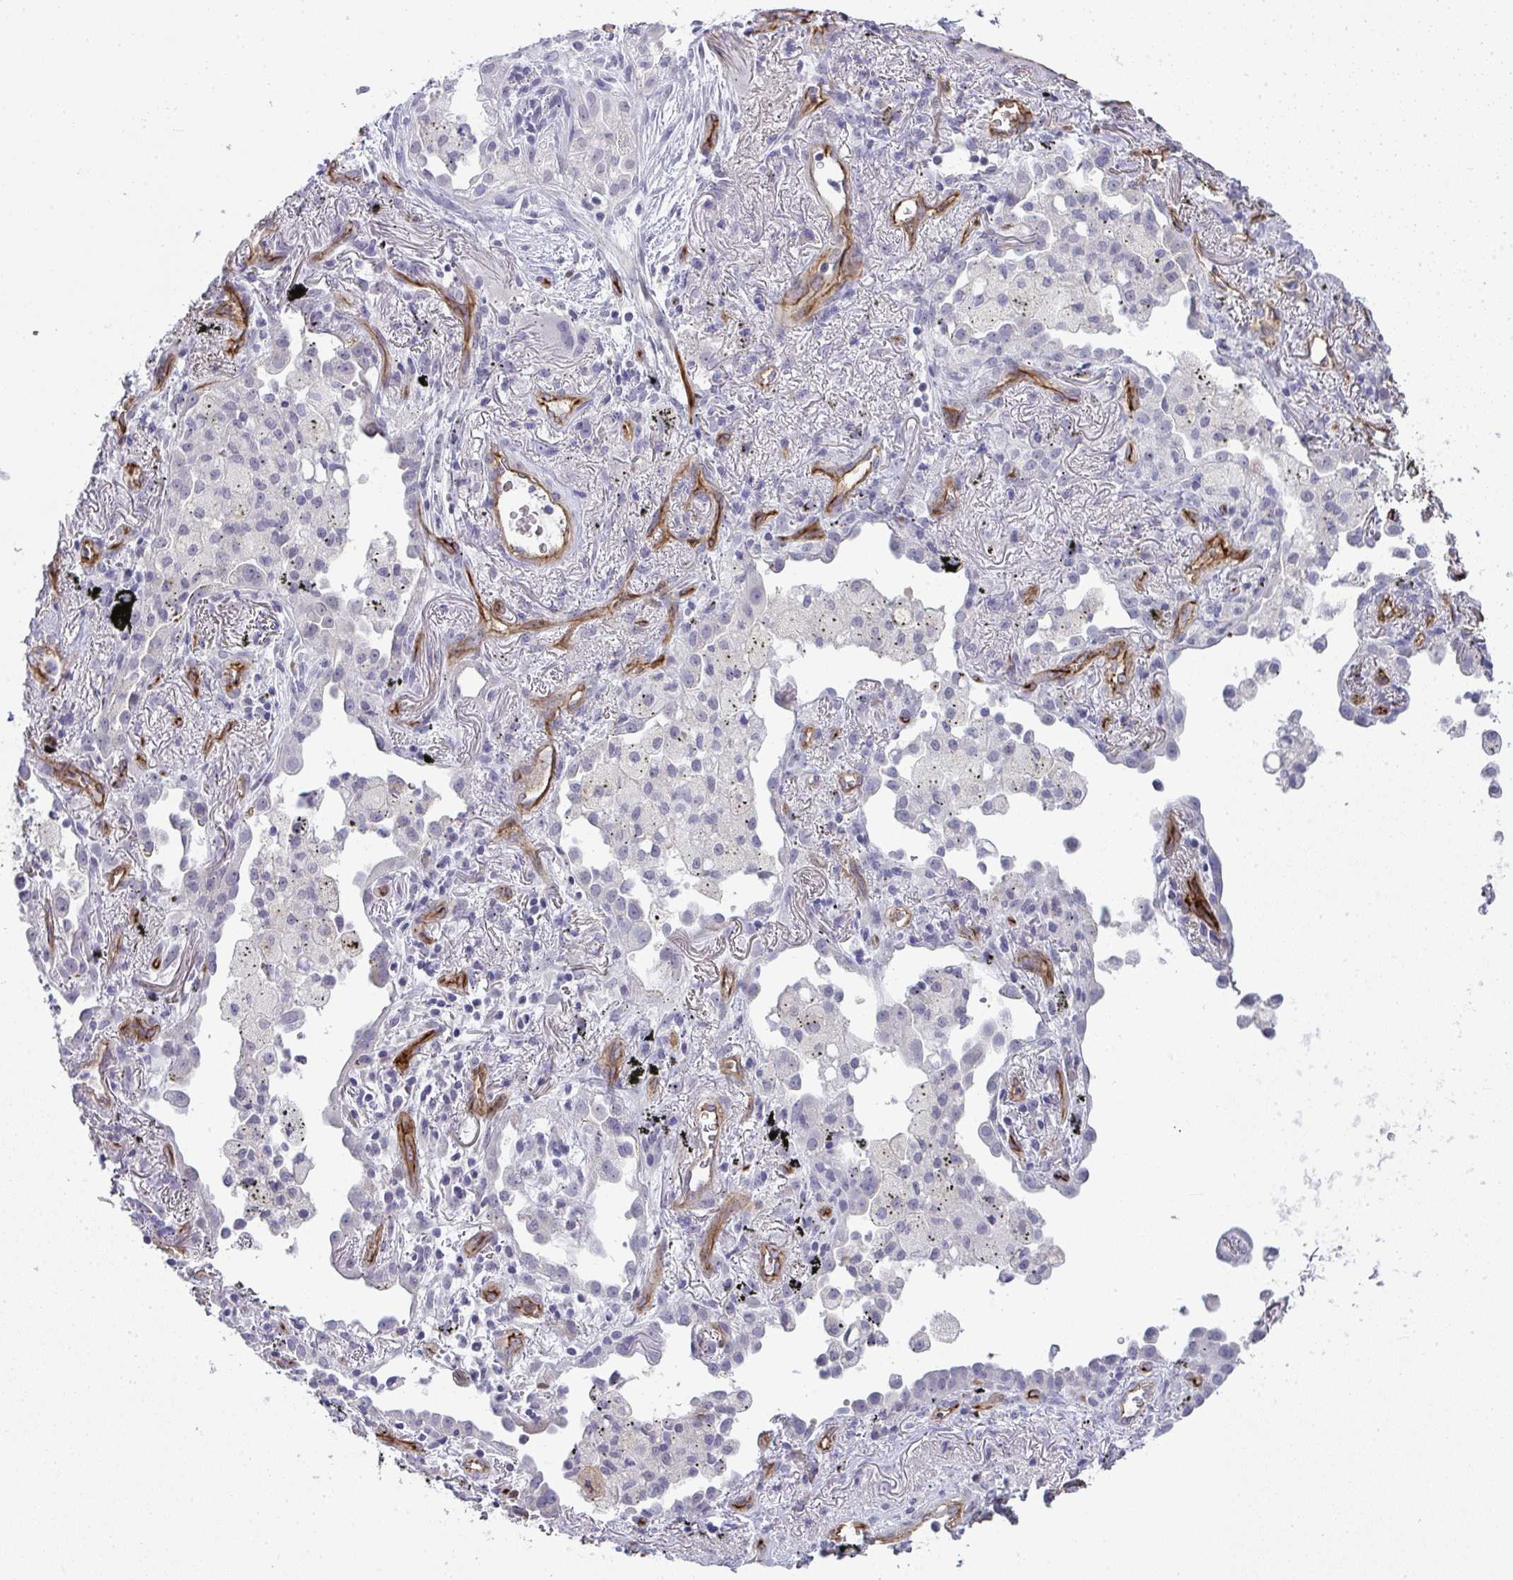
{"staining": {"intensity": "negative", "quantity": "none", "location": "none"}, "tissue": "lung cancer", "cell_type": "Tumor cells", "image_type": "cancer", "snomed": [{"axis": "morphology", "description": "Squamous cell carcinoma, NOS"}, {"axis": "topography", "description": "Lung"}], "caption": "Lung squamous cell carcinoma was stained to show a protein in brown. There is no significant positivity in tumor cells.", "gene": "UBE2S", "patient": {"sex": "male", "age": 74}}